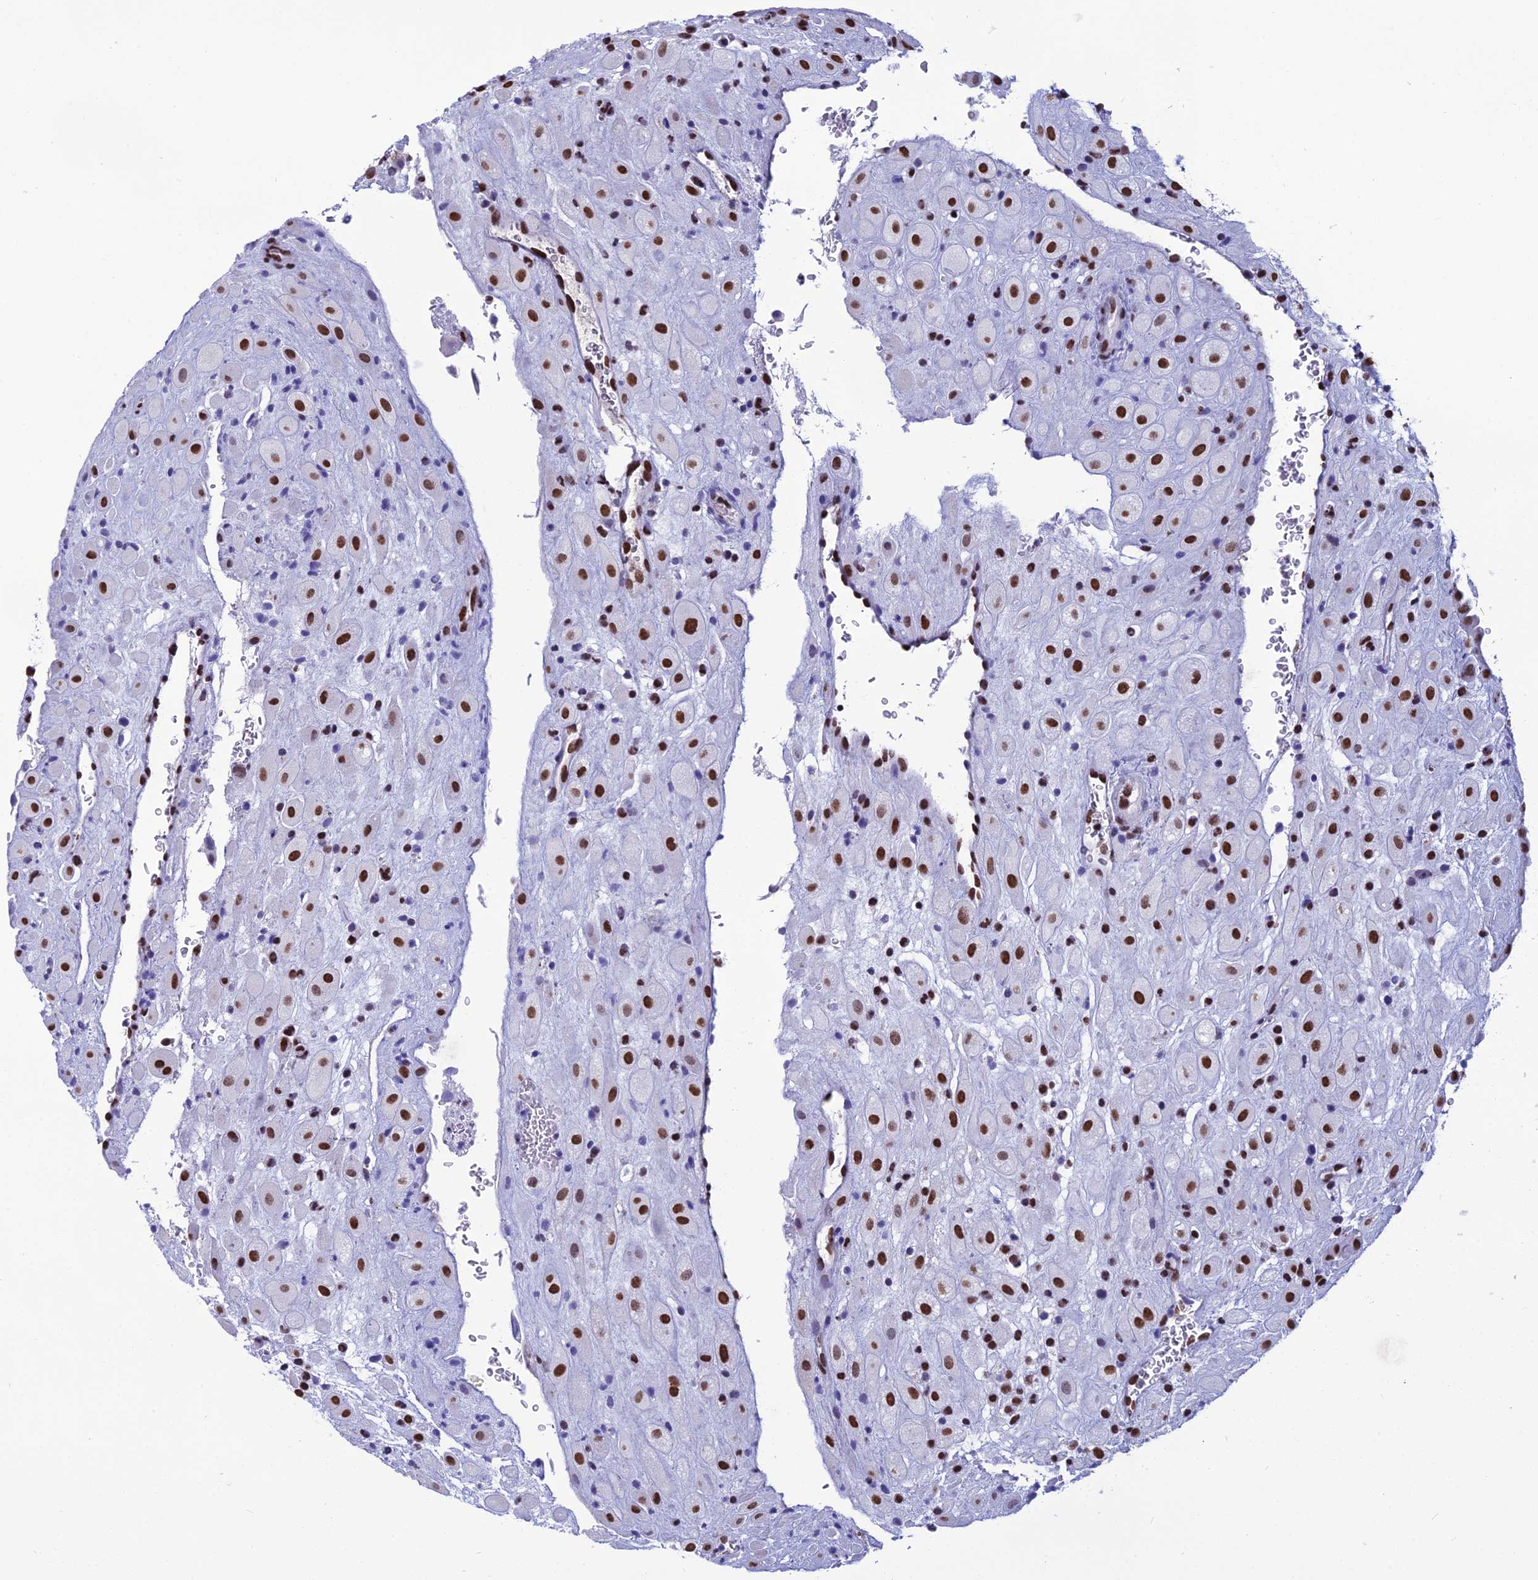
{"staining": {"intensity": "strong", "quantity": ">75%", "location": "nuclear"}, "tissue": "placenta", "cell_type": "Decidual cells", "image_type": "normal", "snomed": [{"axis": "morphology", "description": "Normal tissue, NOS"}, {"axis": "topography", "description": "Placenta"}], "caption": "An immunohistochemistry (IHC) photomicrograph of normal tissue is shown. Protein staining in brown highlights strong nuclear positivity in placenta within decidual cells. (brown staining indicates protein expression, while blue staining denotes nuclei).", "gene": "PRAMEF12", "patient": {"sex": "female", "age": 35}}